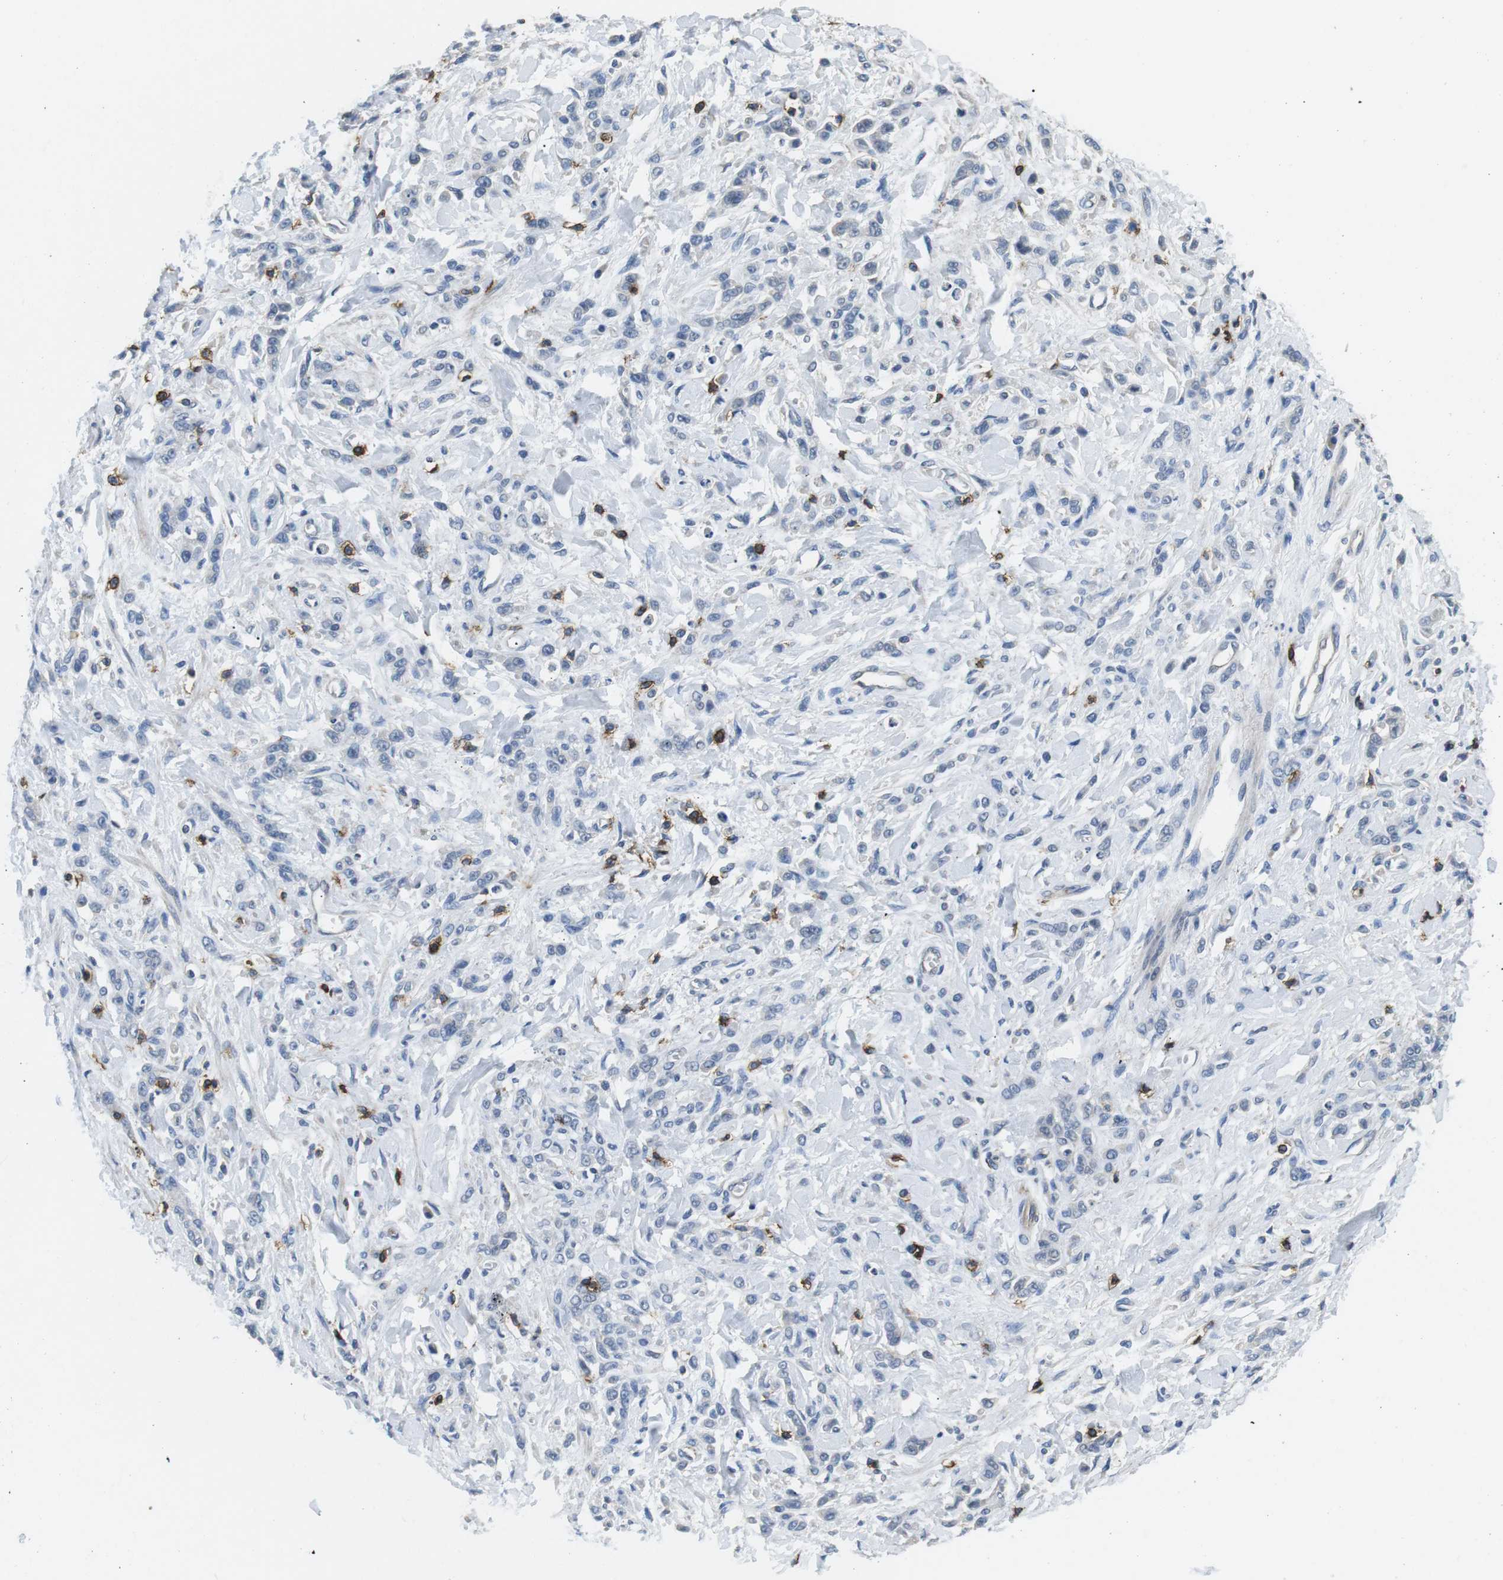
{"staining": {"intensity": "negative", "quantity": "none", "location": "none"}, "tissue": "stomach cancer", "cell_type": "Tumor cells", "image_type": "cancer", "snomed": [{"axis": "morphology", "description": "Normal tissue, NOS"}, {"axis": "morphology", "description": "Adenocarcinoma, NOS"}, {"axis": "topography", "description": "Stomach"}], "caption": "Tumor cells show no significant protein positivity in stomach cancer (adenocarcinoma).", "gene": "CD6", "patient": {"sex": "male", "age": 82}}